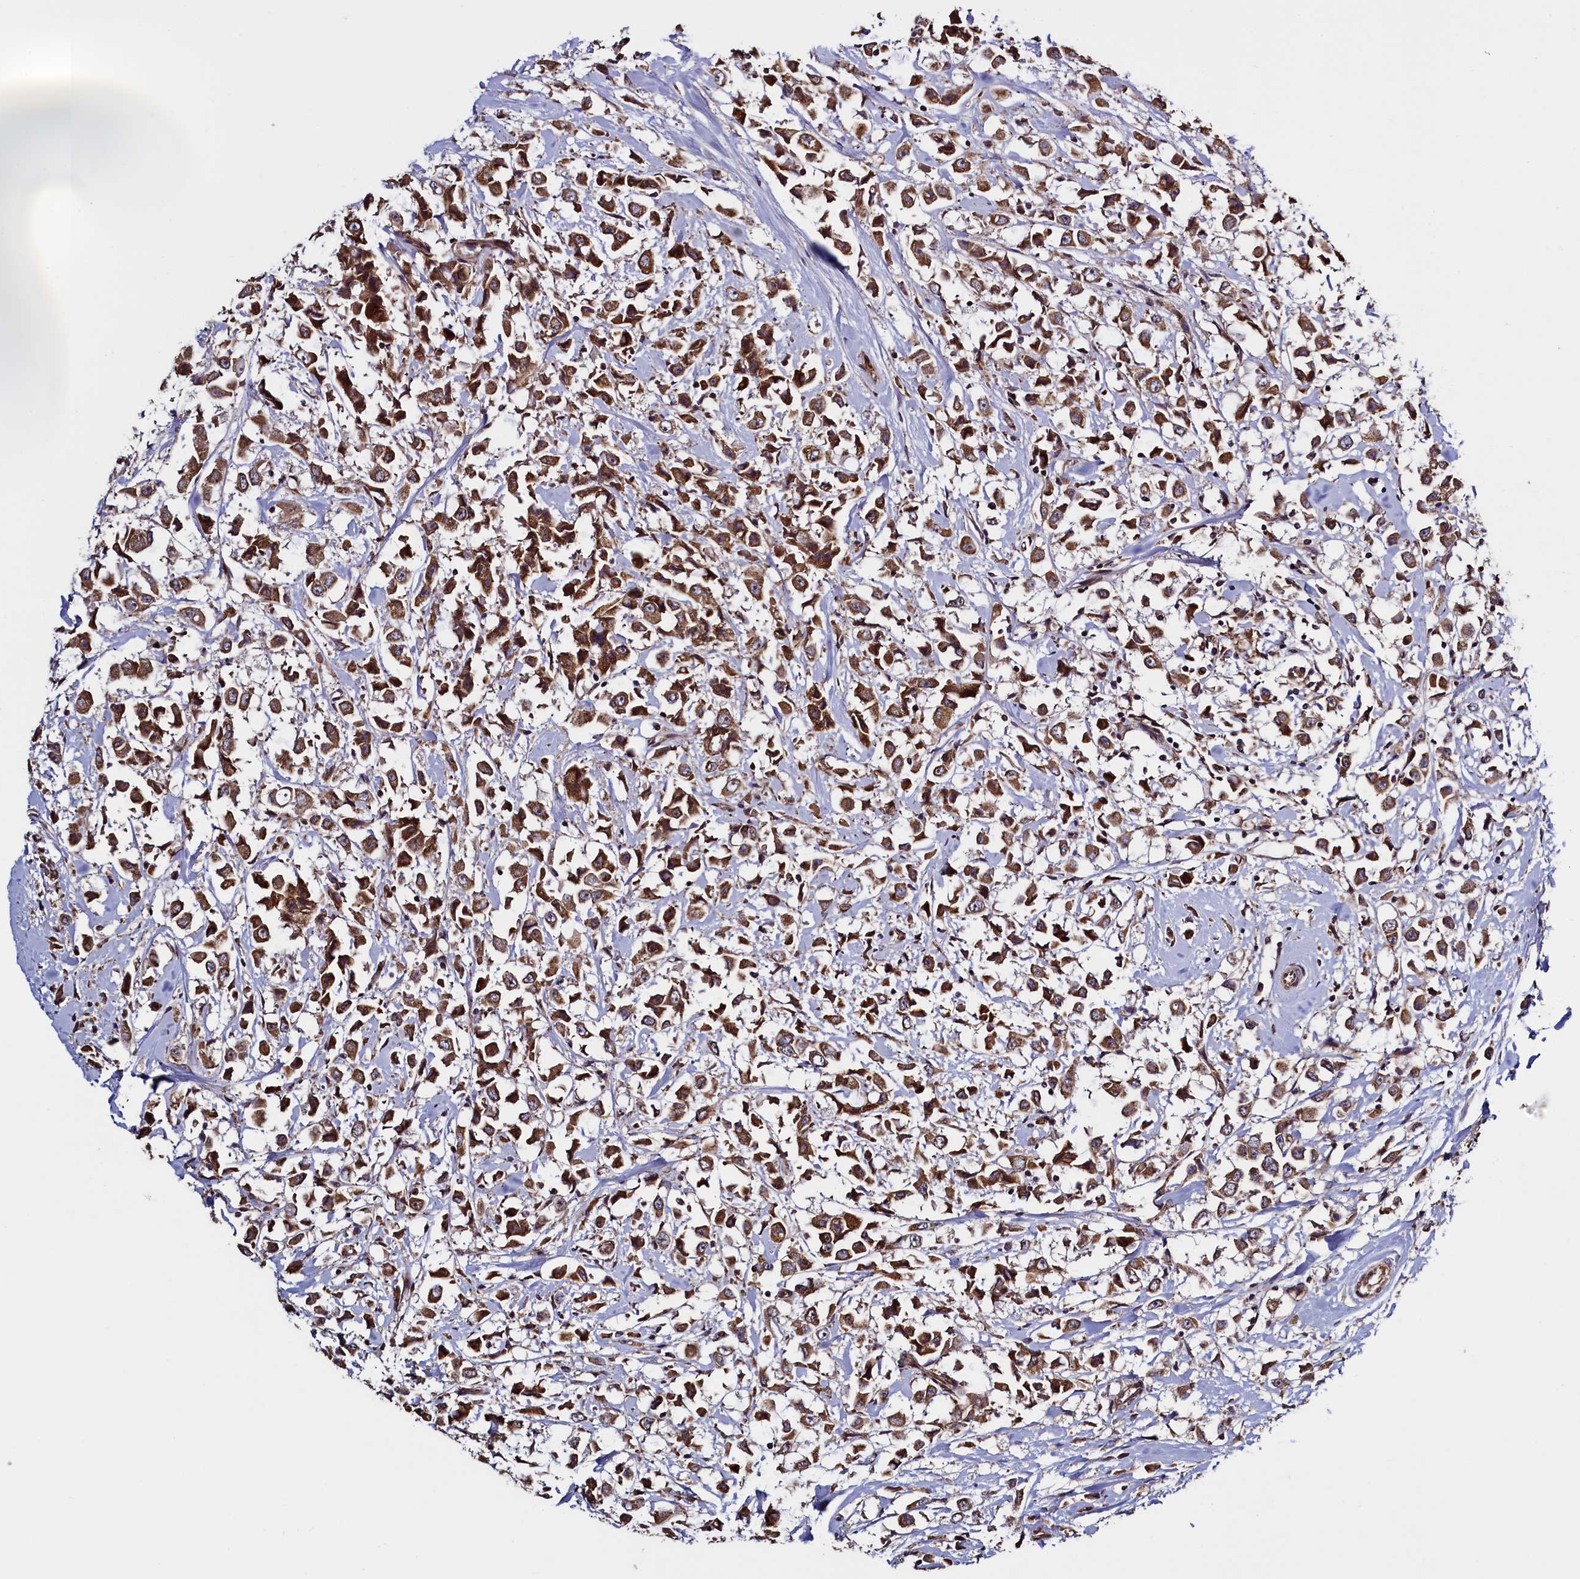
{"staining": {"intensity": "strong", "quantity": ">75%", "location": "cytoplasmic/membranous"}, "tissue": "breast cancer", "cell_type": "Tumor cells", "image_type": "cancer", "snomed": [{"axis": "morphology", "description": "Duct carcinoma"}, {"axis": "topography", "description": "Breast"}], "caption": "Immunohistochemical staining of breast cancer (invasive ductal carcinoma) displays high levels of strong cytoplasmic/membranous staining in approximately >75% of tumor cells.", "gene": "RBFA", "patient": {"sex": "female", "age": 61}}